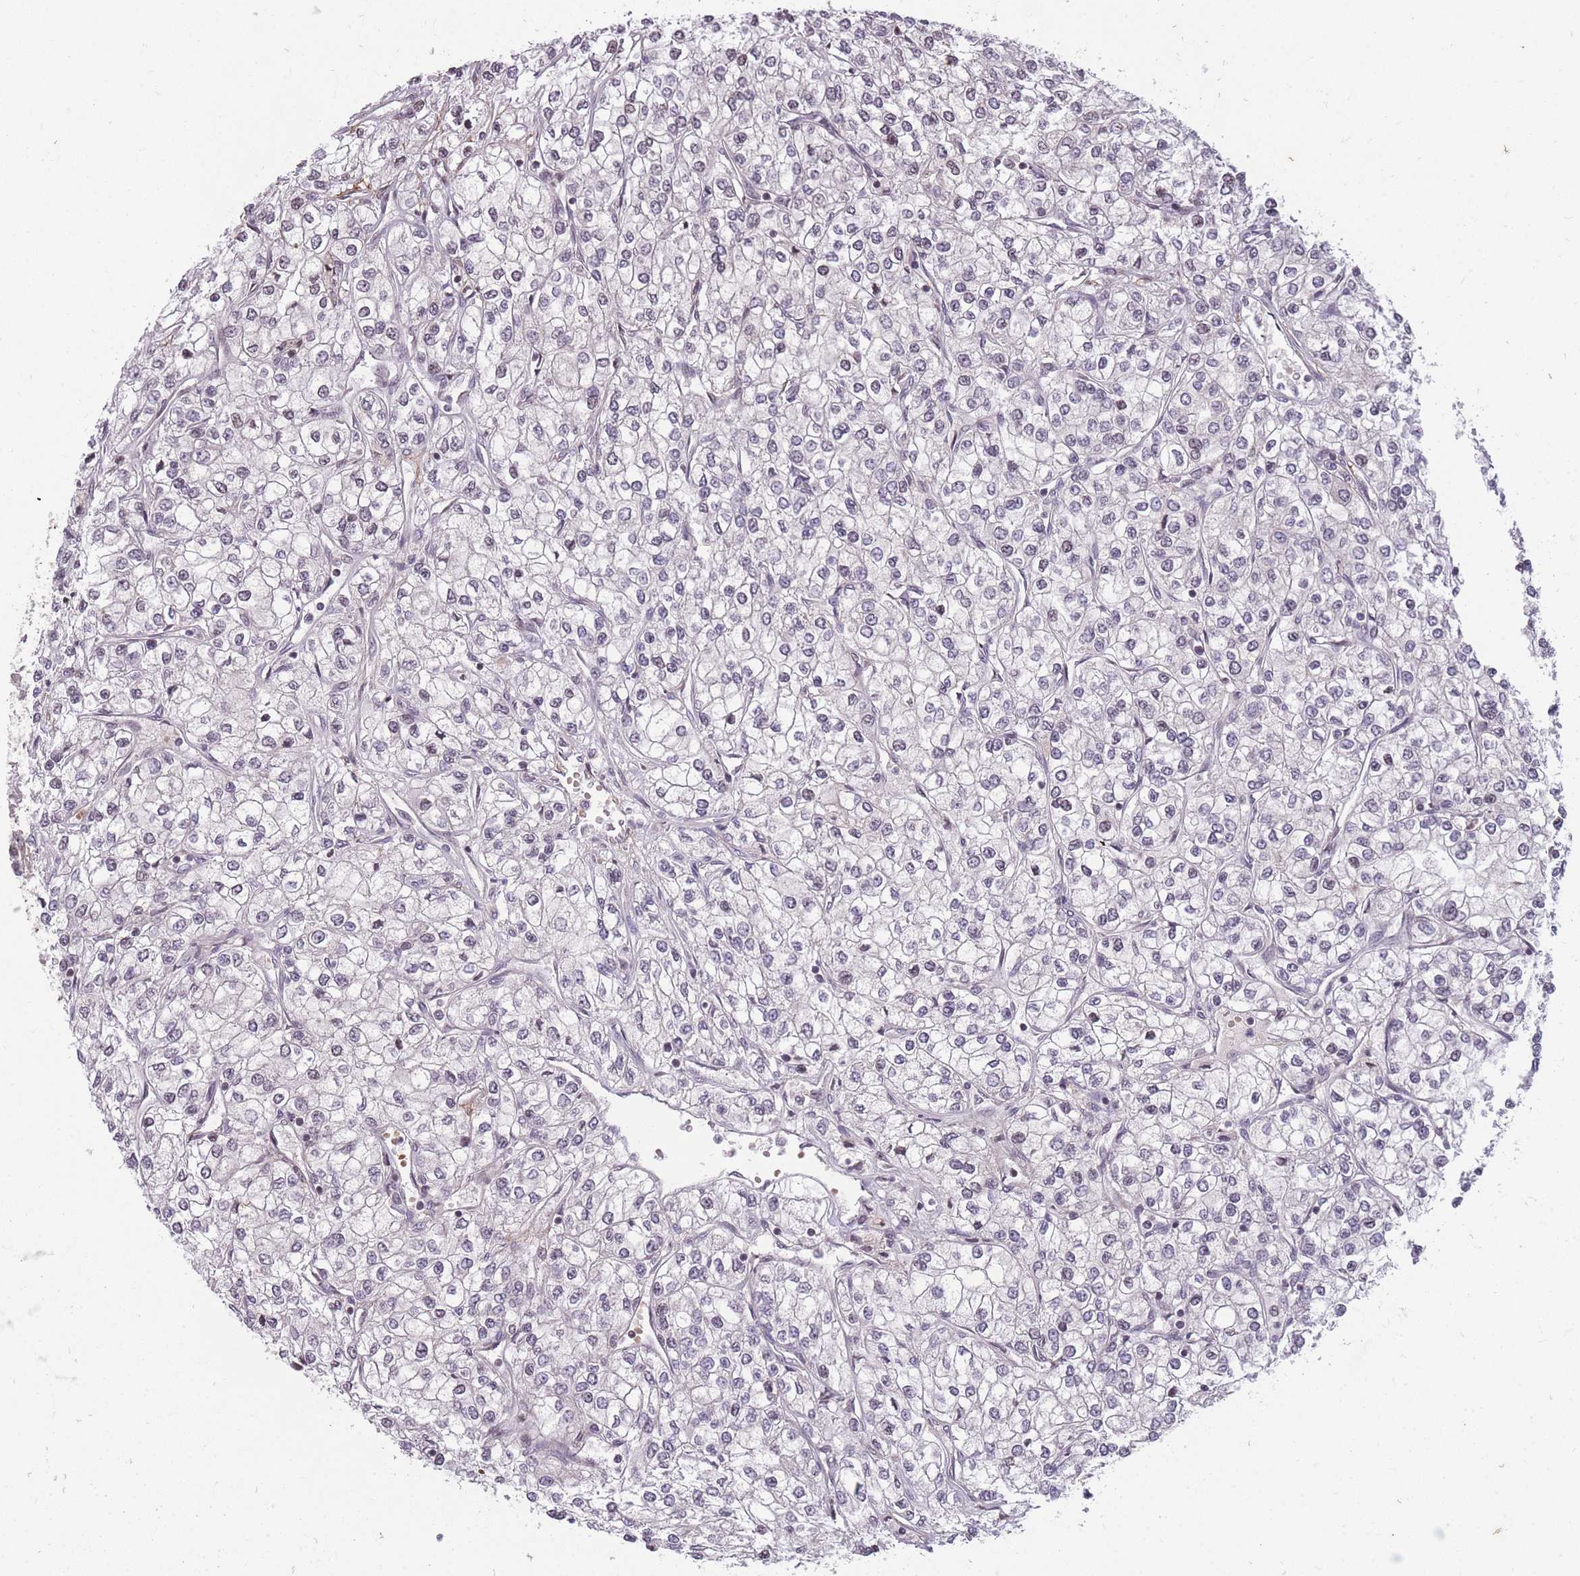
{"staining": {"intensity": "negative", "quantity": "none", "location": "none"}, "tissue": "renal cancer", "cell_type": "Tumor cells", "image_type": "cancer", "snomed": [{"axis": "morphology", "description": "Adenocarcinoma, NOS"}, {"axis": "topography", "description": "Kidney"}], "caption": "Immunohistochemistry (IHC) image of neoplastic tissue: human adenocarcinoma (renal) stained with DAB (3,3'-diaminobenzidine) reveals no significant protein expression in tumor cells.", "gene": "GGT5", "patient": {"sex": "male", "age": 80}}